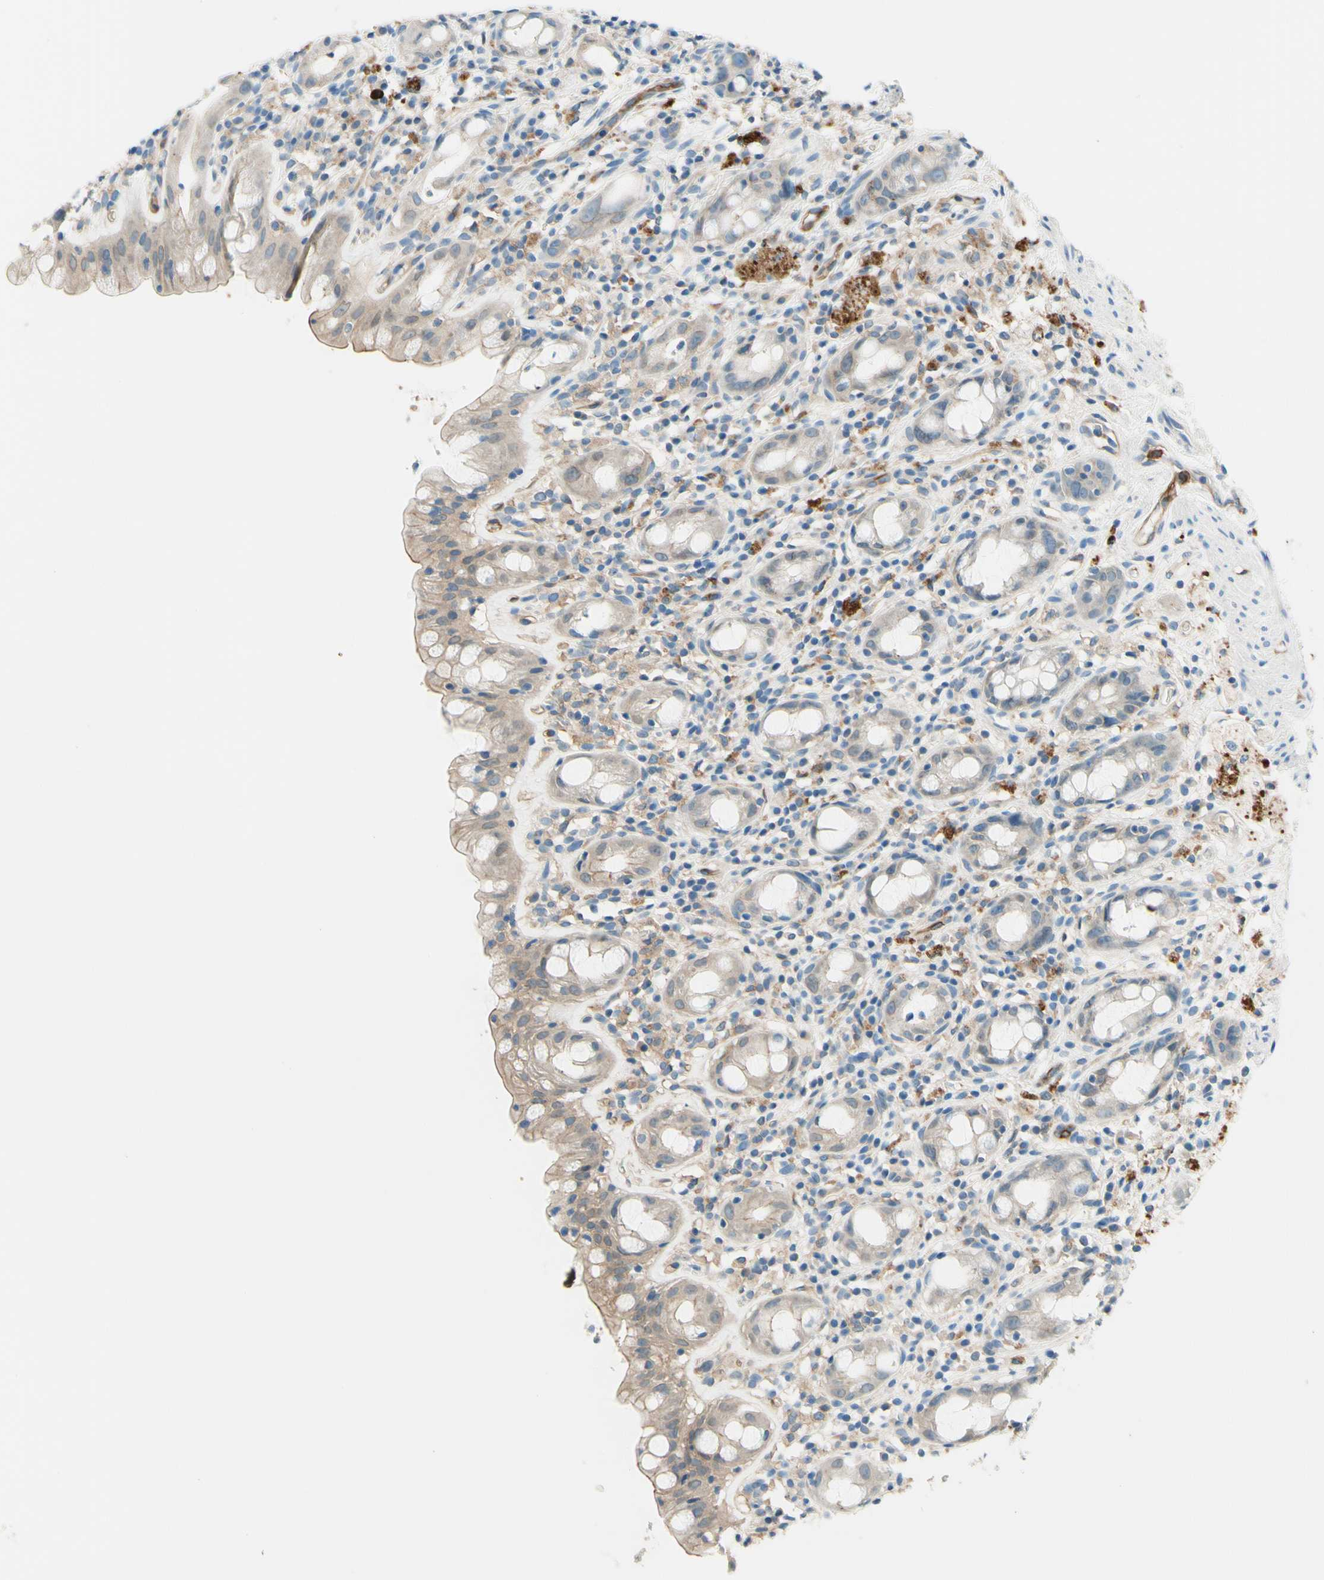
{"staining": {"intensity": "weak", "quantity": "25%-75%", "location": "cytoplasmic/membranous"}, "tissue": "rectum", "cell_type": "Glandular cells", "image_type": "normal", "snomed": [{"axis": "morphology", "description": "Normal tissue, NOS"}, {"axis": "topography", "description": "Rectum"}], "caption": "Protein positivity by immunohistochemistry (IHC) shows weak cytoplasmic/membranous expression in approximately 25%-75% of glandular cells in benign rectum.", "gene": "SIGLEC9", "patient": {"sex": "male", "age": 44}}